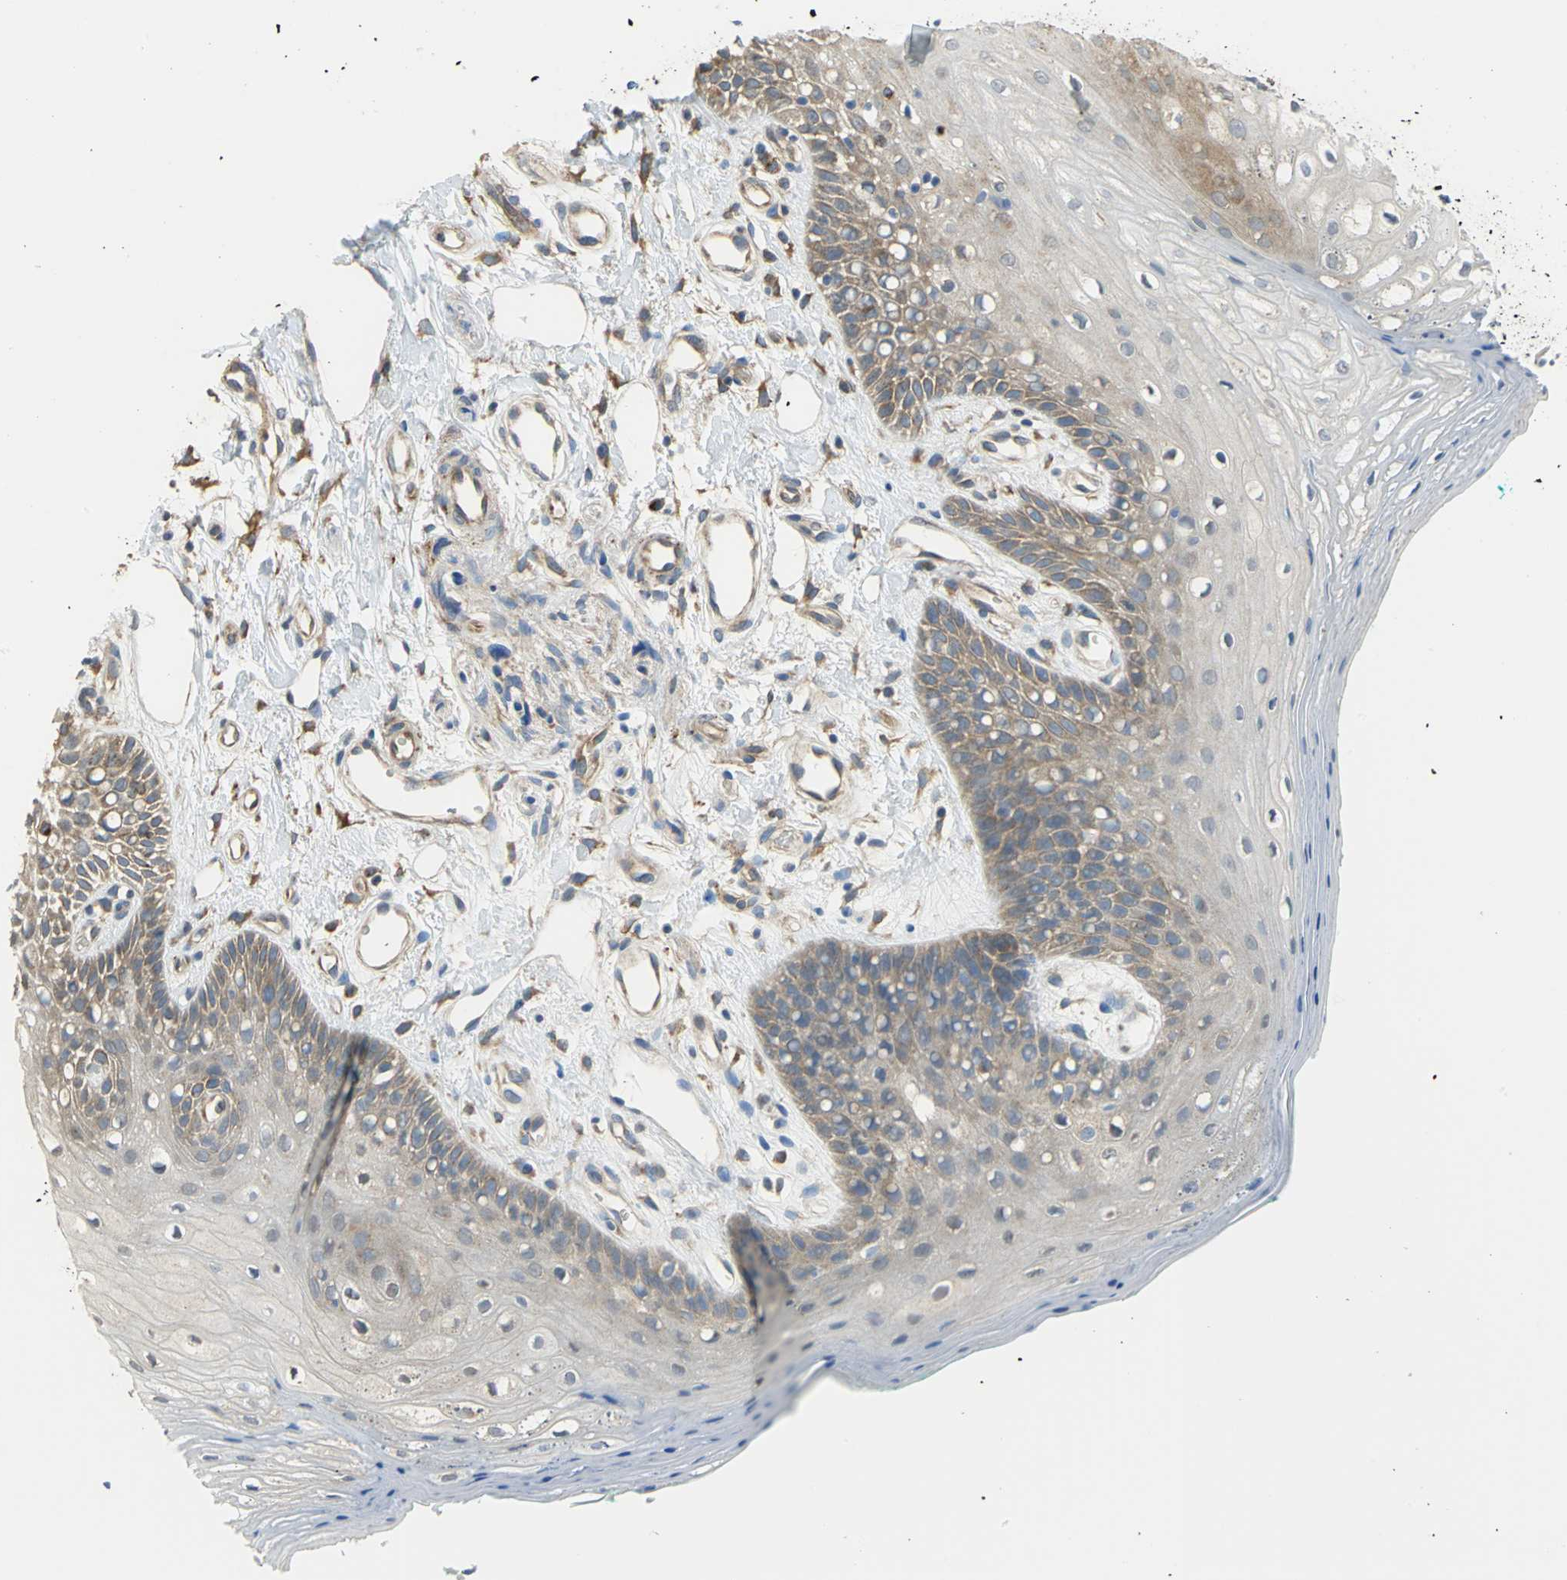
{"staining": {"intensity": "weak", "quantity": "25%-75%", "location": "cytoplasmic/membranous,nuclear"}, "tissue": "oral mucosa", "cell_type": "Squamous epithelial cells", "image_type": "normal", "snomed": [{"axis": "morphology", "description": "Normal tissue, NOS"}, {"axis": "morphology", "description": "Squamous cell carcinoma, NOS"}, {"axis": "topography", "description": "Skeletal muscle"}, {"axis": "topography", "description": "Oral tissue"}, {"axis": "topography", "description": "Head-Neck"}], "caption": "High-power microscopy captured an immunohistochemistry (IHC) photomicrograph of normal oral mucosa, revealing weak cytoplasmic/membranous,nuclear positivity in about 25%-75% of squamous epithelial cells.", "gene": "DIAPH2", "patient": {"sex": "female", "age": 84}}